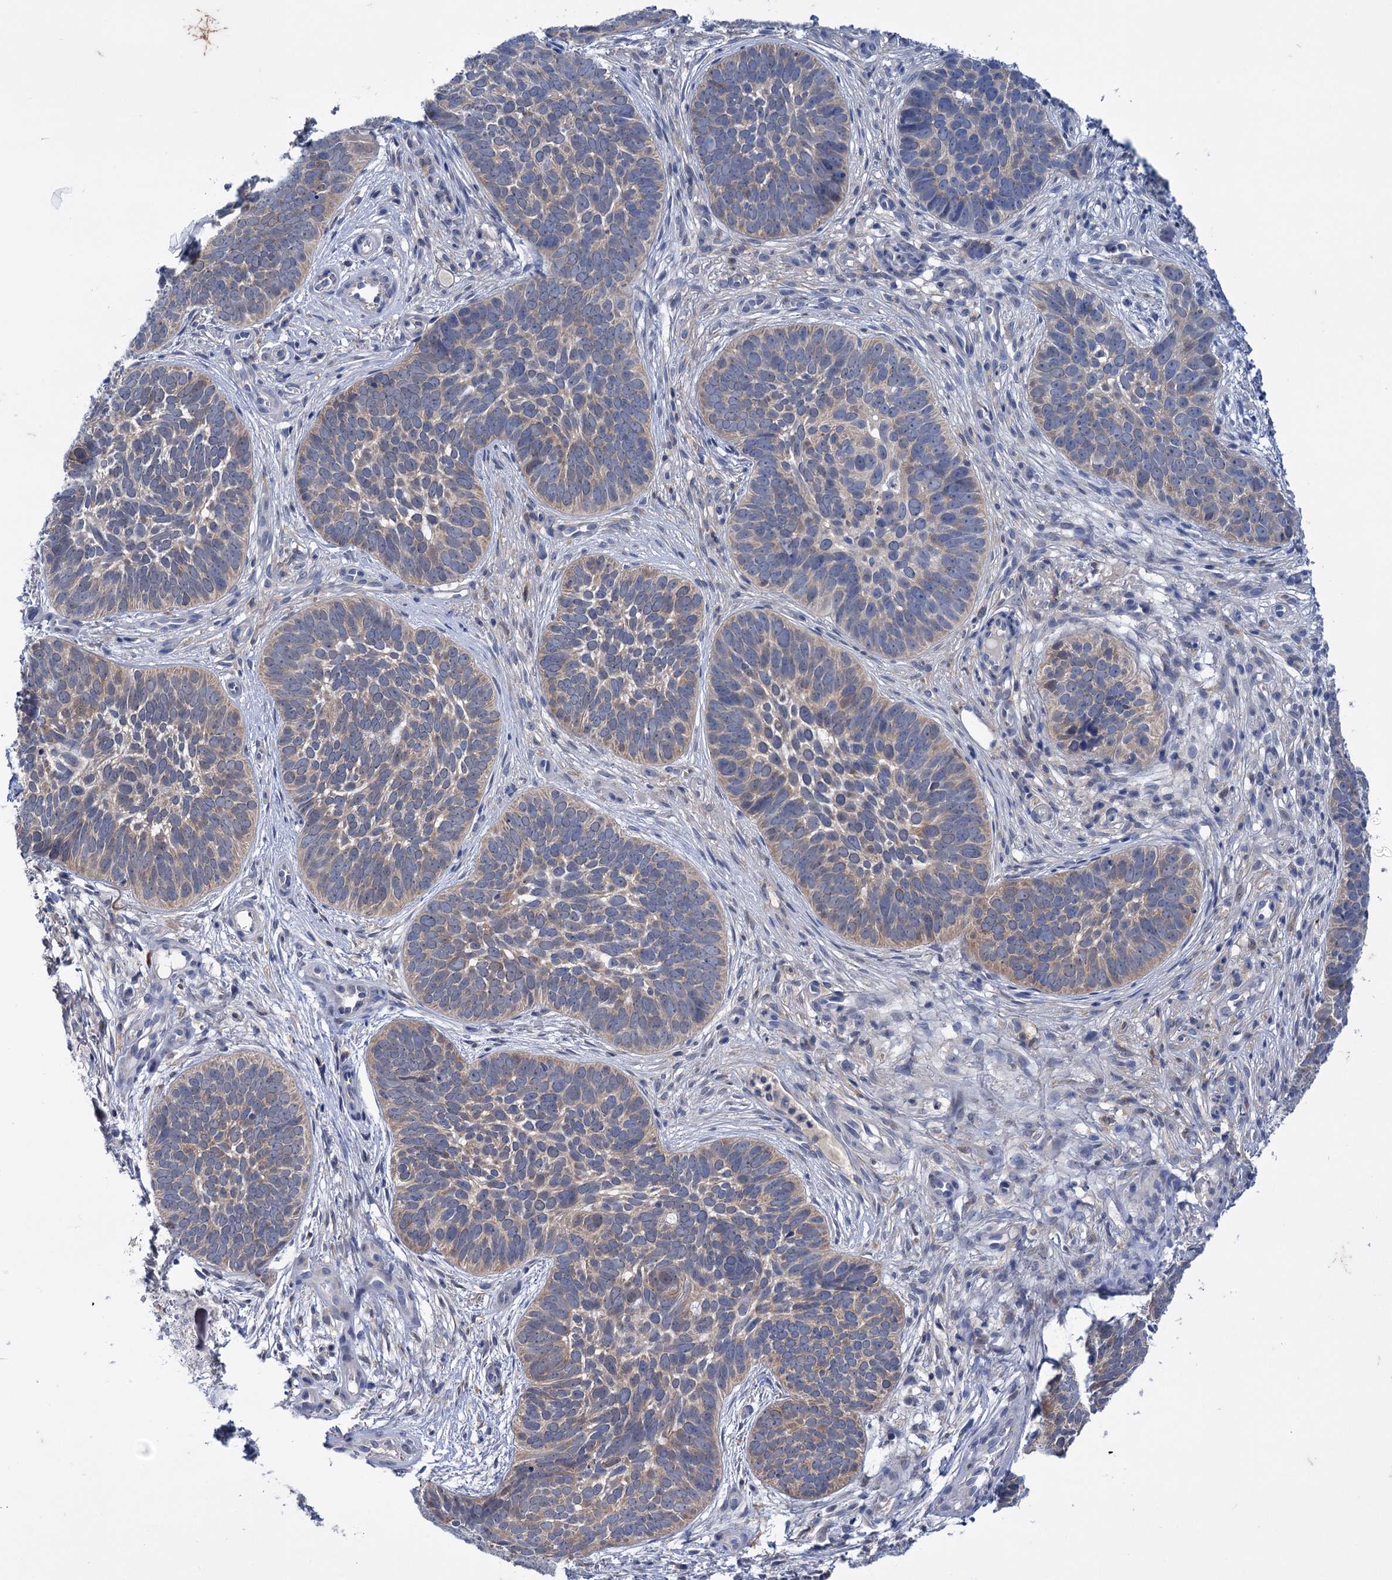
{"staining": {"intensity": "weak", "quantity": "25%-75%", "location": "cytoplasmic/membranous"}, "tissue": "skin cancer", "cell_type": "Tumor cells", "image_type": "cancer", "snomed": [{"axis": "morphology", "description": "Basal cell carcinoma"}, {"axis": "topography", "description": "Skin"}], "caption": "Skin cancer stained for a protein (brown) demonstrates weak cytoplasmic/membranous positive positivity in about 25%-75% of tumor cells.", "gene": "MID1IP1", "patient": {"sex": "male", "age": 89}}